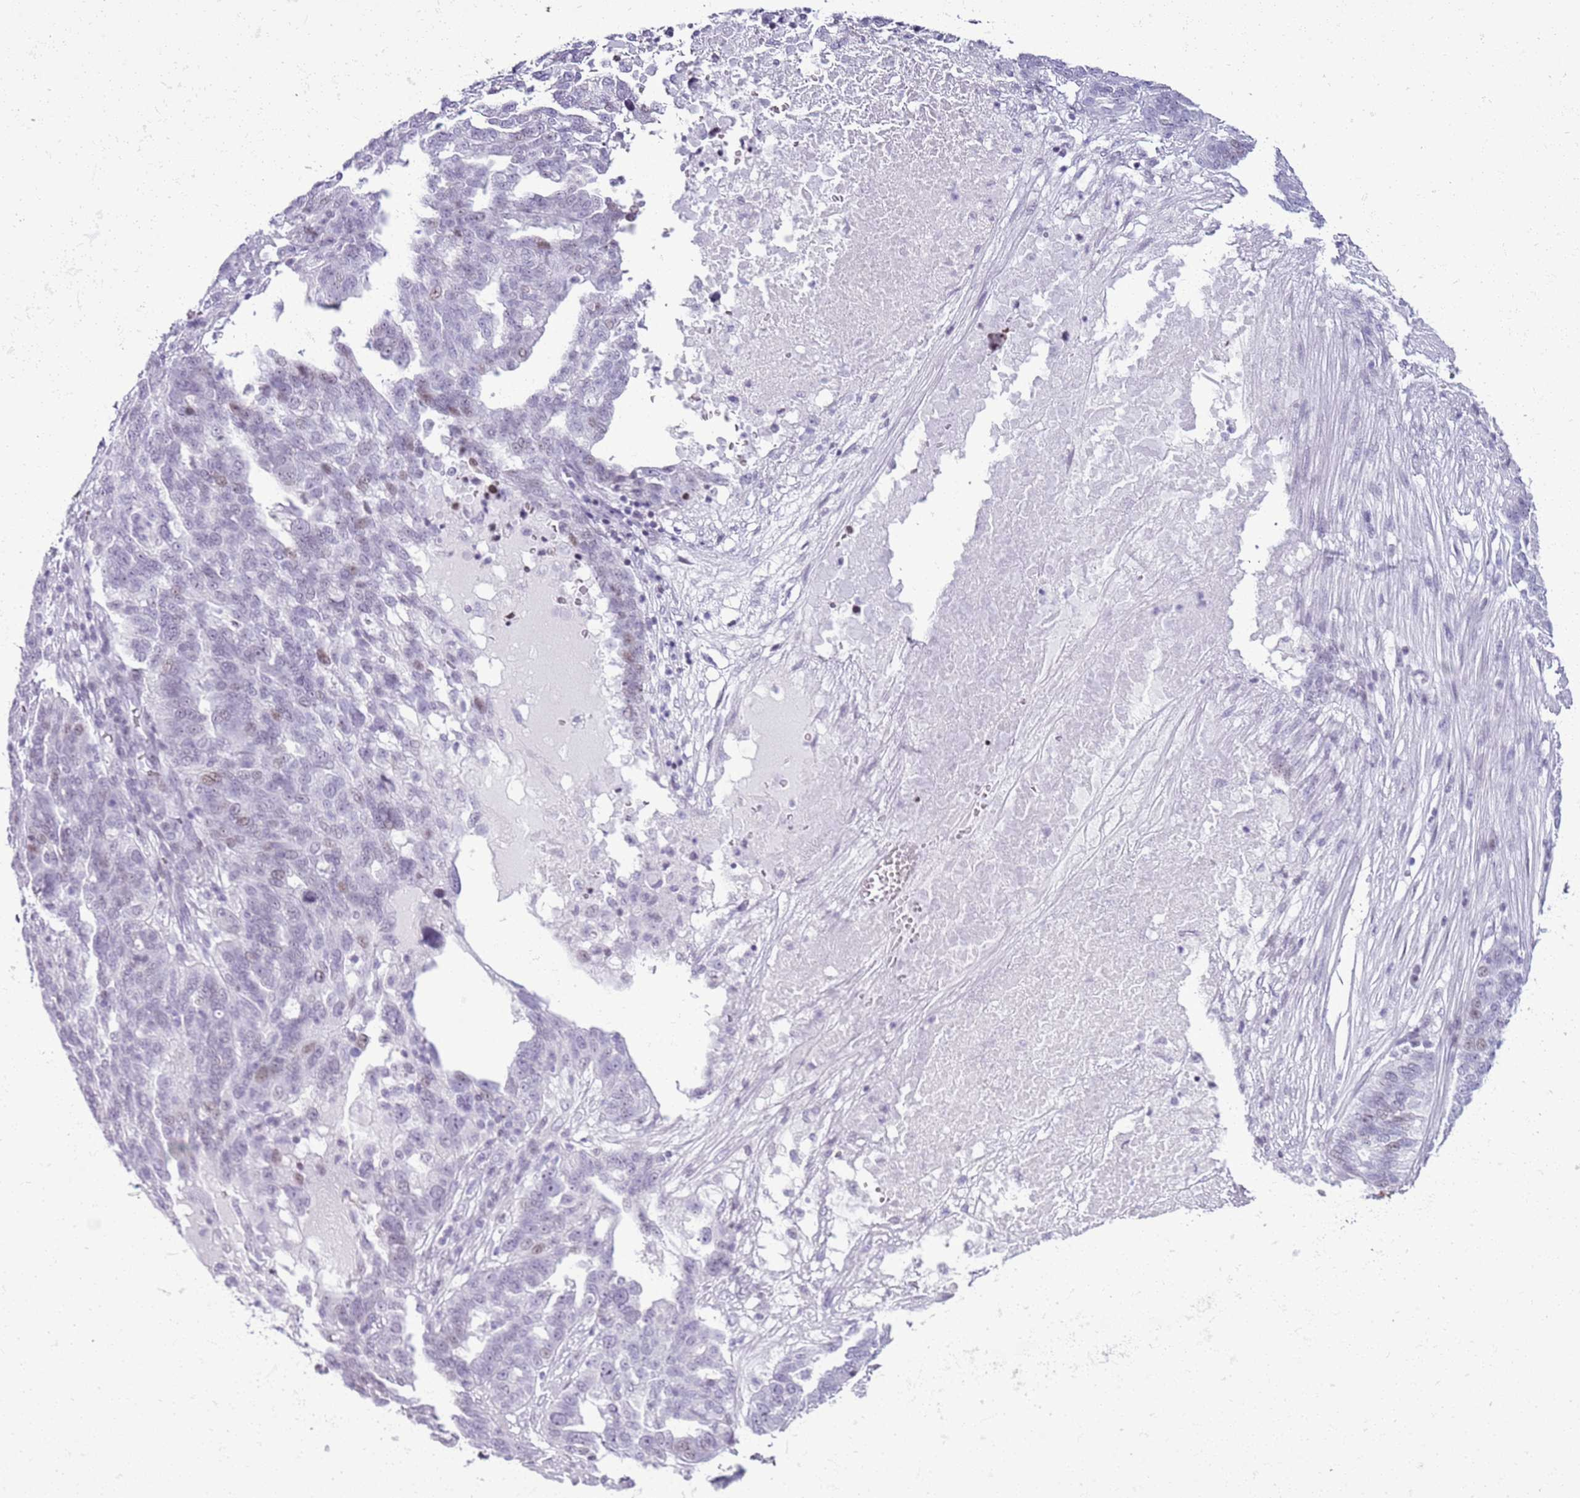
{"staining": {"intensity": "weak", "quantity": "<25%", "location": "nuclear"}, "tissue": "ovarian cancer", "cell_type": "Tumor cells", "image_type": "cancer", "snomed": [{"axis": "morphology", "description": "Cystadenocarcinoma, serous, NOS"}, {"axis": "topography", "description": "Ovary"}], "caption": "DAB (3,3'-diaminobenzidine) immunohistochemical staining of ovarian serous cystadenocarcinoma exhibits no significant positivity in tumor cells. The staining is performed using DAB (3,3'-diaminobenzidine) brown chromogen with nuclei counter-stained in using hematoxylin.", "gene": "ASIP", "patient": {"sex": "female", "age": 59}}